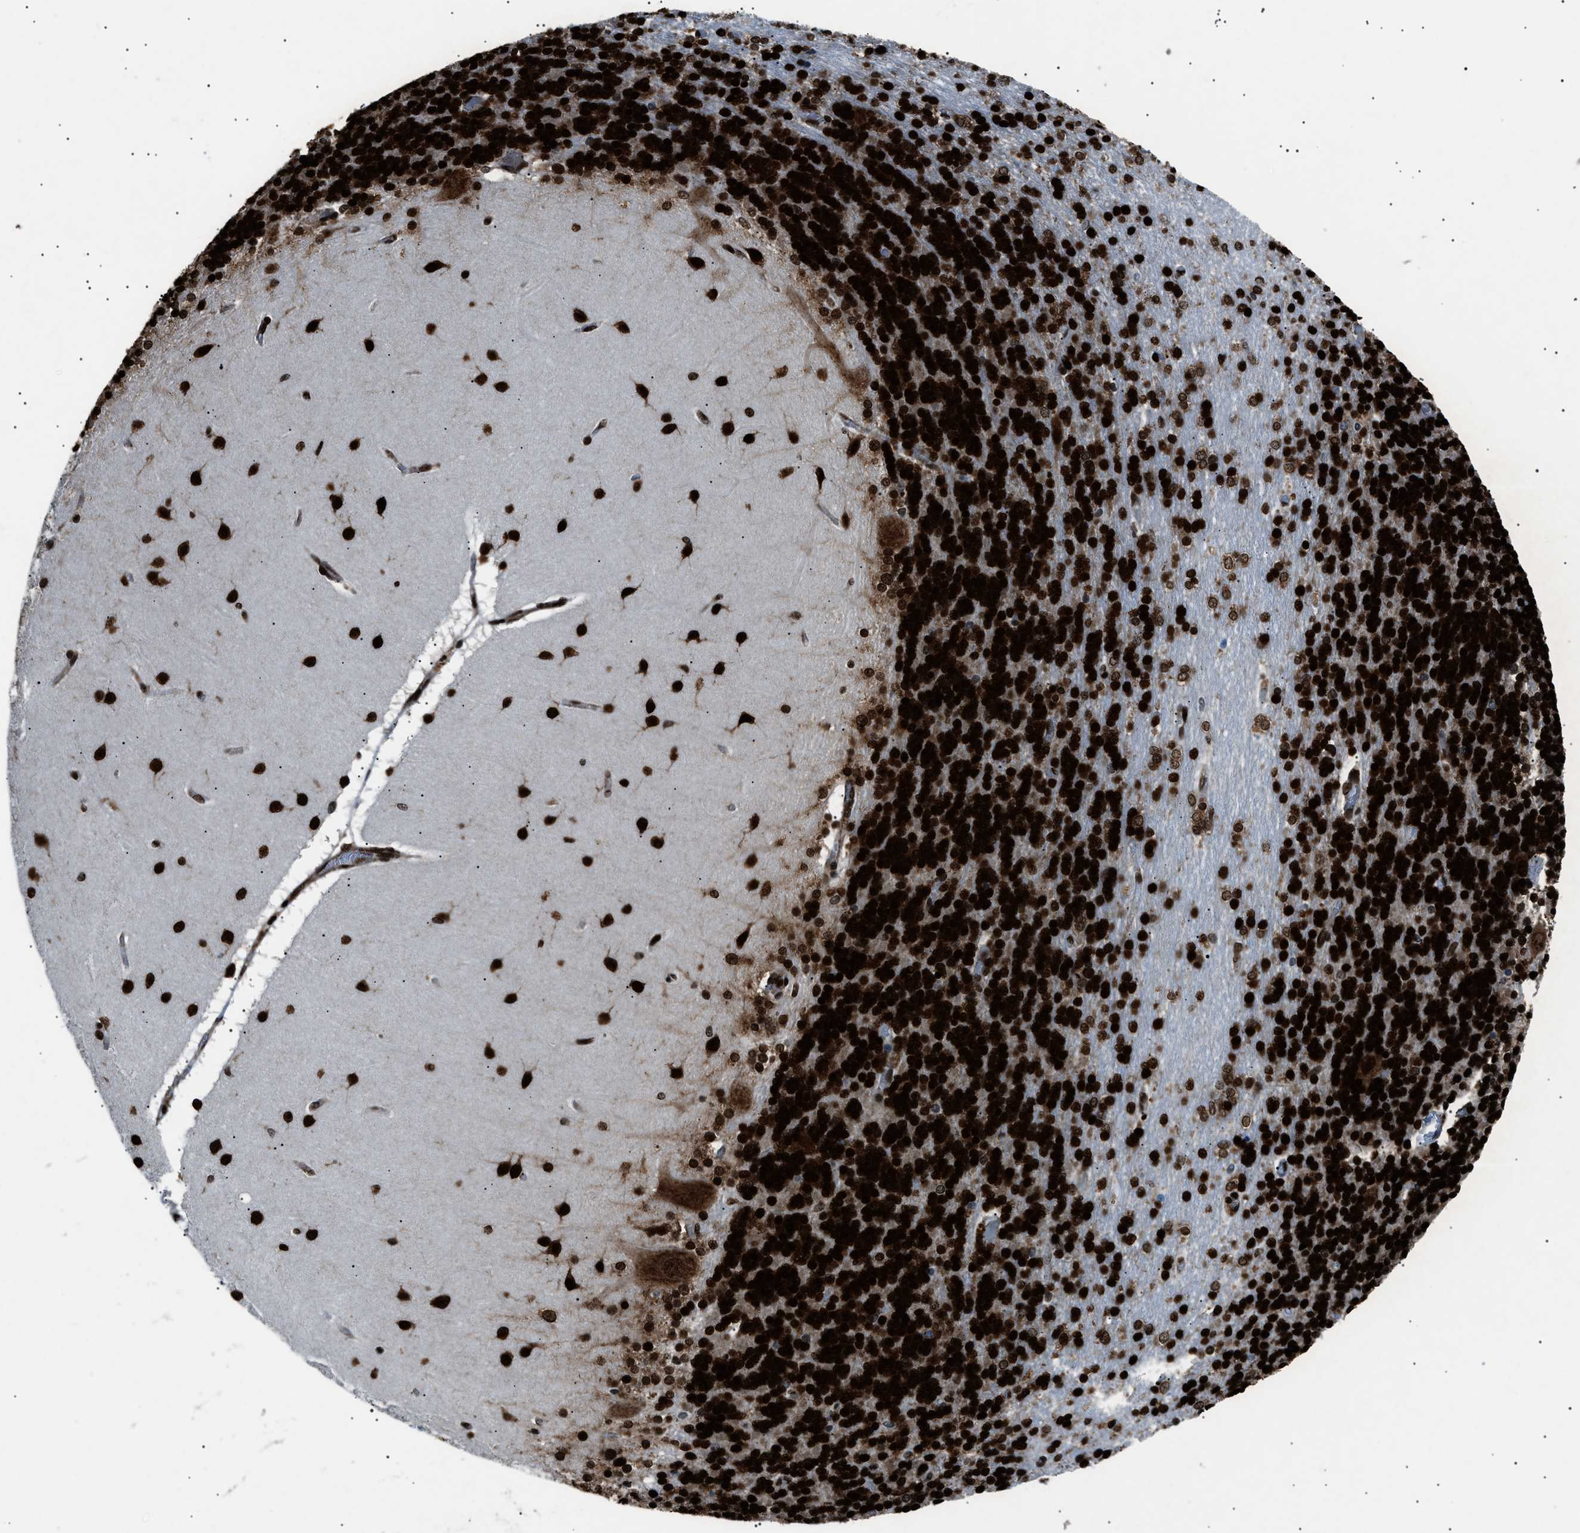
{"staining": {"intensity": "strong", "quantity": ">75%", "location": "nuclear"}, "tissue": "cerebellum", "cell_type": "Cells in granular layer", "image_type": "normal", "snomed": [{"axis": "morphology", "description": "Normal tissue, NOS"}, {"axis": "topography", "description": "Cerebellum"}], "caption": "Immunohistochemistry (IHC) photomicrograph of normal human cerebellum stained for a protein (brown), which shows high levels of strong nuclear expression in approximately >75% of cells in granular layer.", "gene": "HNRNPK", "patient": {"sex": "female", "age": 54}}